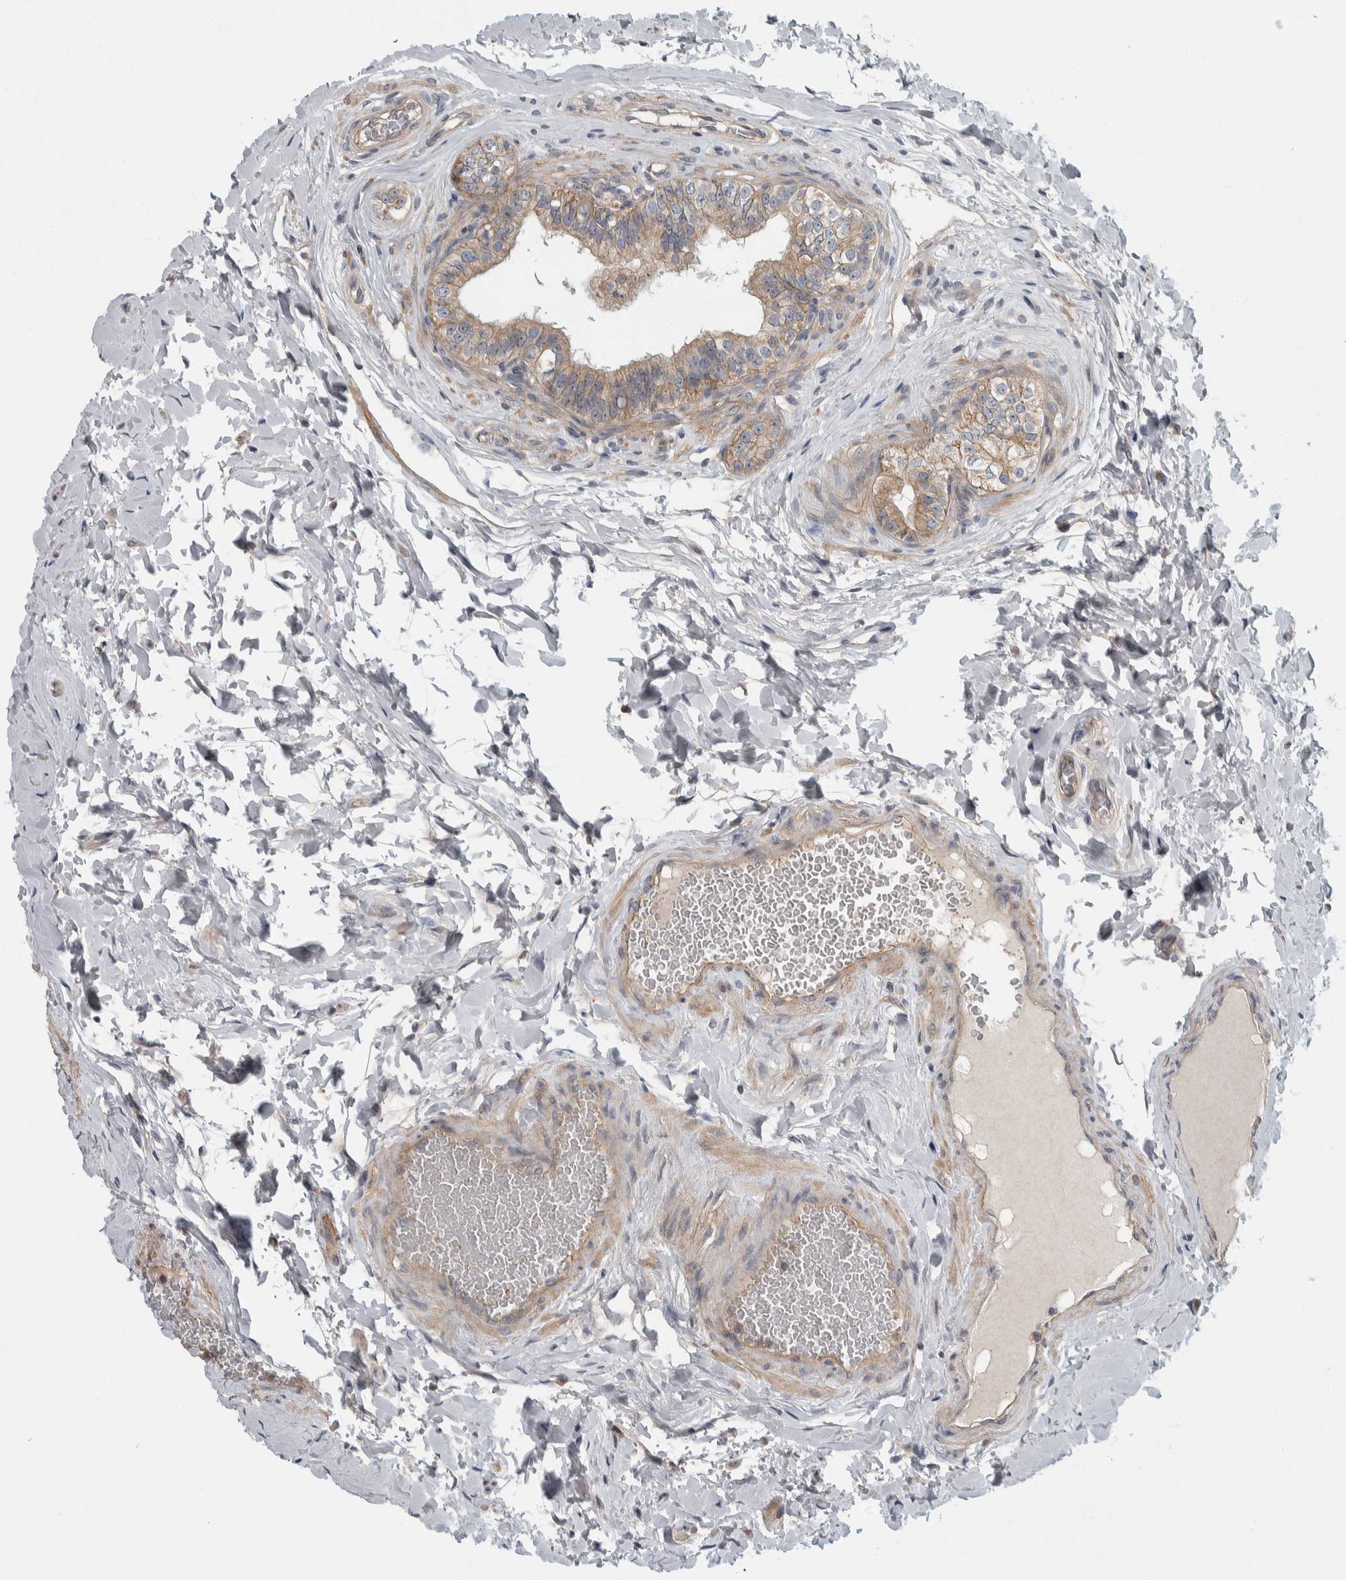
{"staining": {"intensity": "weak", "quantity": "25%-75%", "location": "cytoplasmic/membranous"}, "tissue": "epididymis", "cell_type": "Glandular cells", "image_type": "normal", "snomed": [{"axis": "morphology", "description": "Normal tissue, NOS"}, {"axis": "topography", "description": "Testis"}, {"axis": "topography", "description": "Epididymis"}], "caption": "The histopathology image demonstrates a brown stain indicating the presence of a protein in the cytoplasmic/membranous of glandular cells in epididymis. The staining was performed using DAB (3,3'-diaminobenzidine) to visualize the protein expression in brown, while the nuclei were stained in blue with hematoxylin (Magnification: 20x).", "gene": "KCNJ3", "patient": {"sex": "male", "age": 36}}